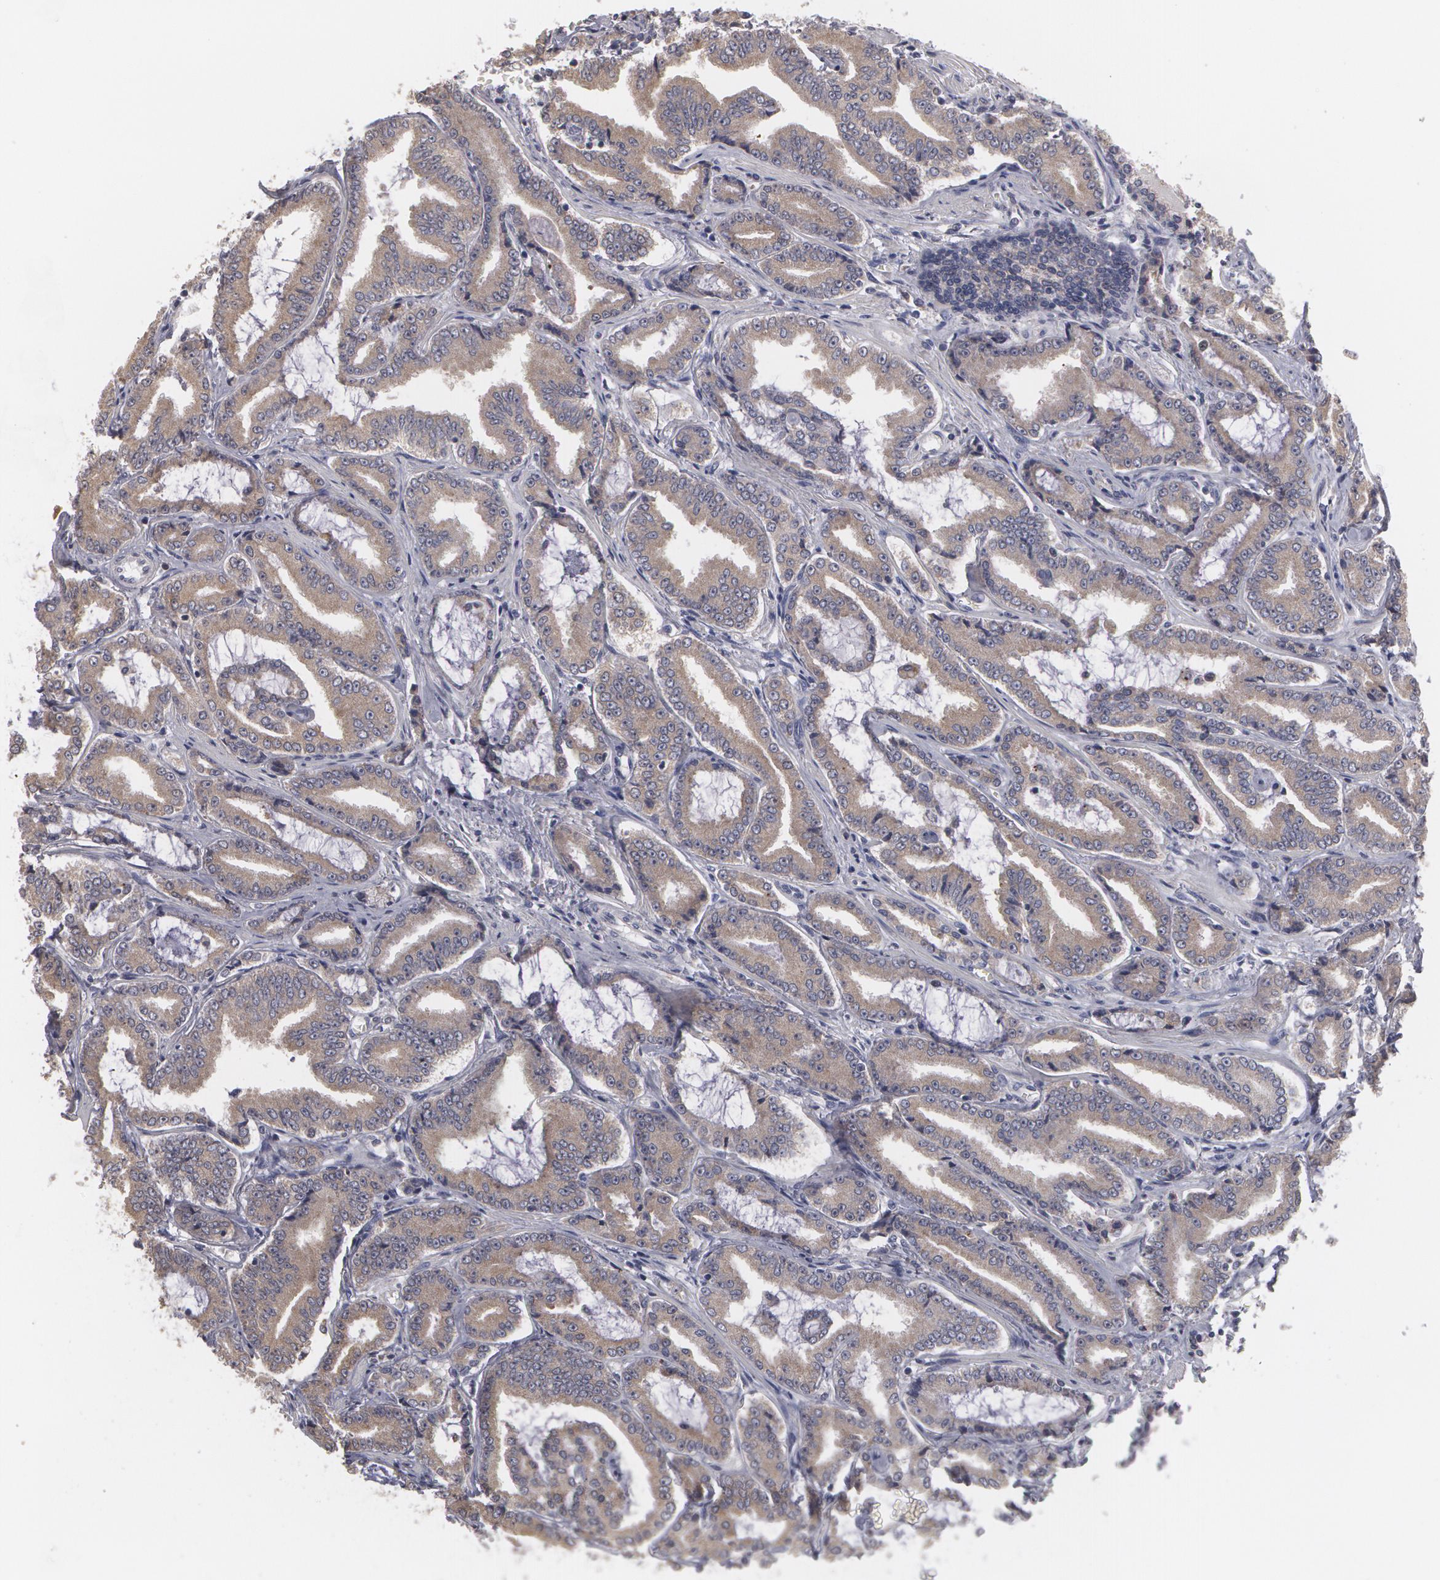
{"staining": {"intensity": "moderate", "quantity": ">75%", "location": "cytoplasmic/membranous"}, "tissue": "prostate cancer", "cell_type": "Tumor cells", "image_type": "cancer", "snomed": [{"axis": "morphology", "description": "Adenocarcinoma, Low grade"}, {"axis": "topography", "description": "Prostate"}], "caption": "A photomicrograph showing moderate cytoplasmic/membranous staining in about >75% of tumor cells in prostate low-grade adenocarcinoma, as visualized by brown immunohistochemical staining.", "gene": "MTHFD1", "patient": {"sex": "male", "age": 65}}